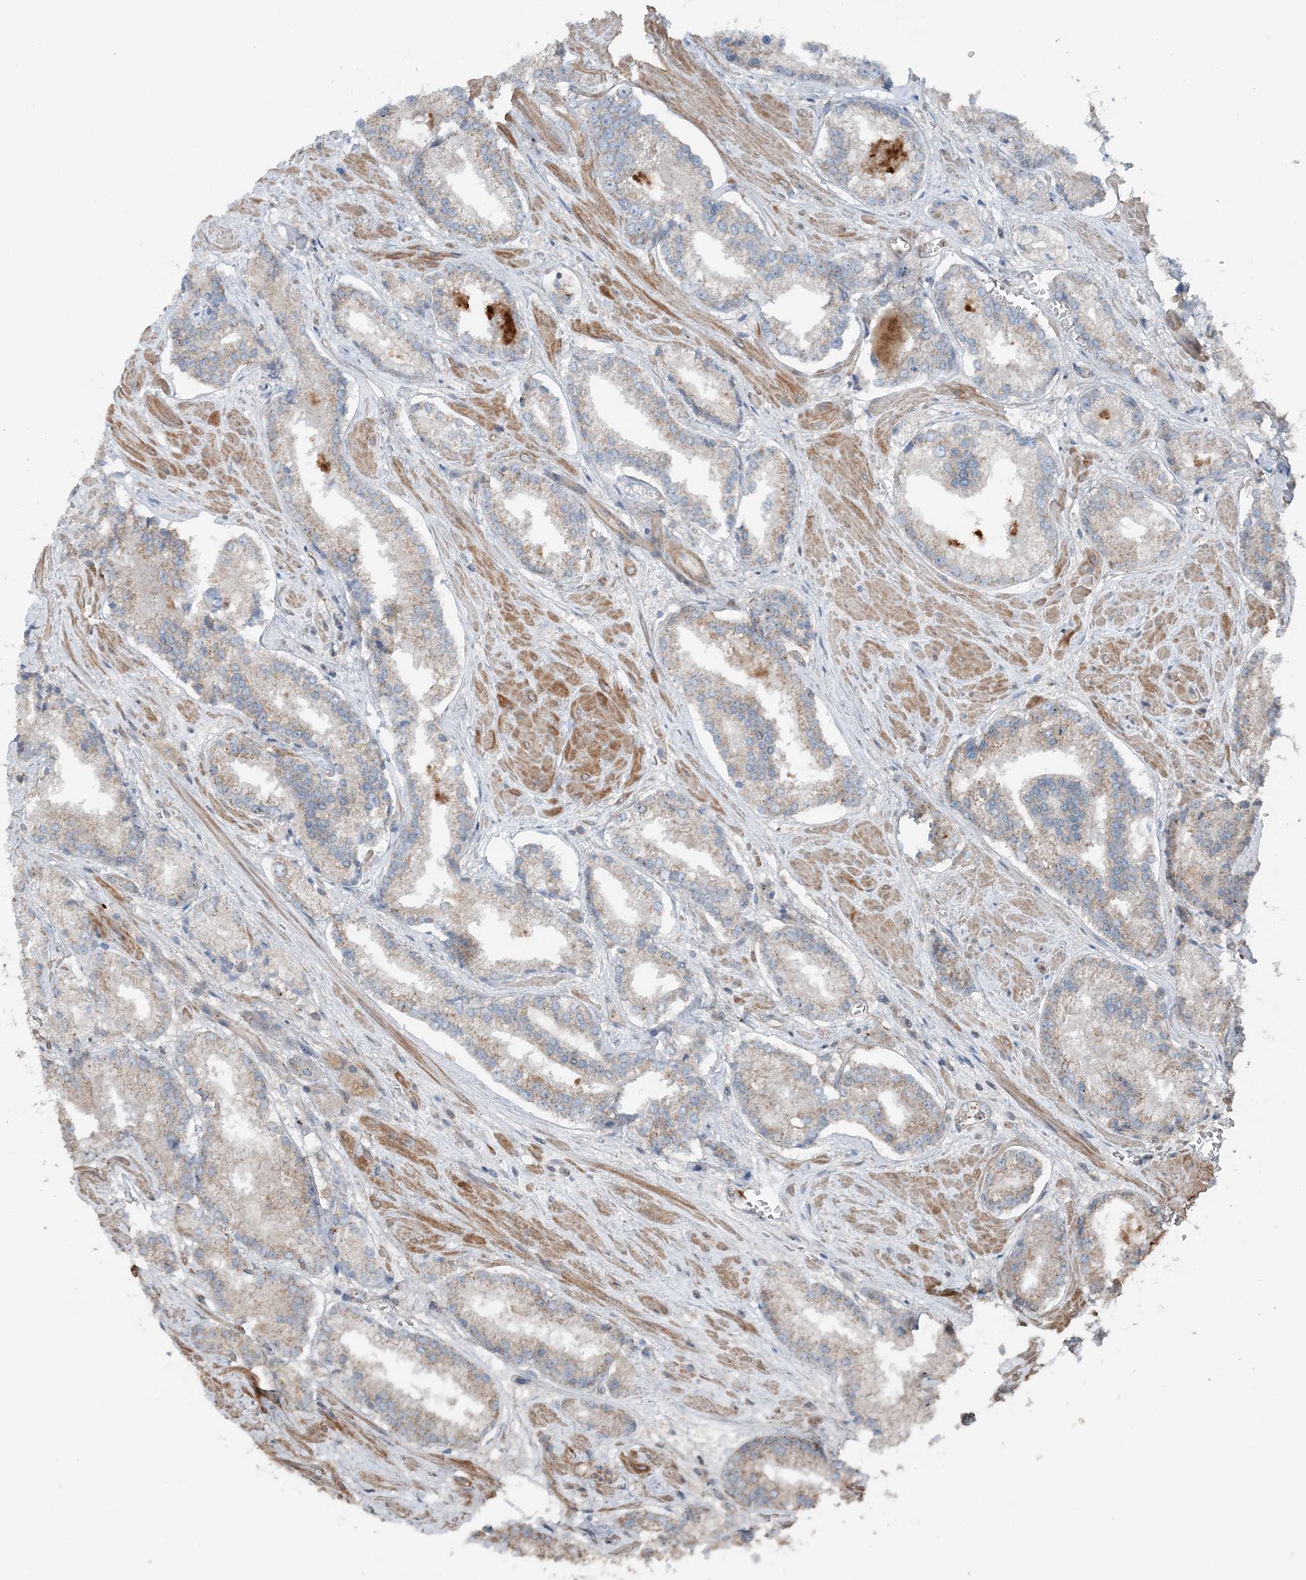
{"staining": {"intensity": "weak", "quantity": "25%-75%", "location": "cytoplasmic/membranous"}, "tissue": "prostate cancer", "cell_type": "Tumor cells", "image_type": "cancer", "snomed": [{"axis": "morphology", "description": "Adenocarcinoma, Low grade"}, {"axis": "topography", "description": "Prostate"}], "caption": "A brown stain shows weak cytoplasmic/membranous staining of a protein in prostate cancer tumor cells. Immunohistochemistry stains the protein of interest in brown and the nuclei are stained blue.", "gene": "KY", "patient": {"sex": "male", "age": 54}}